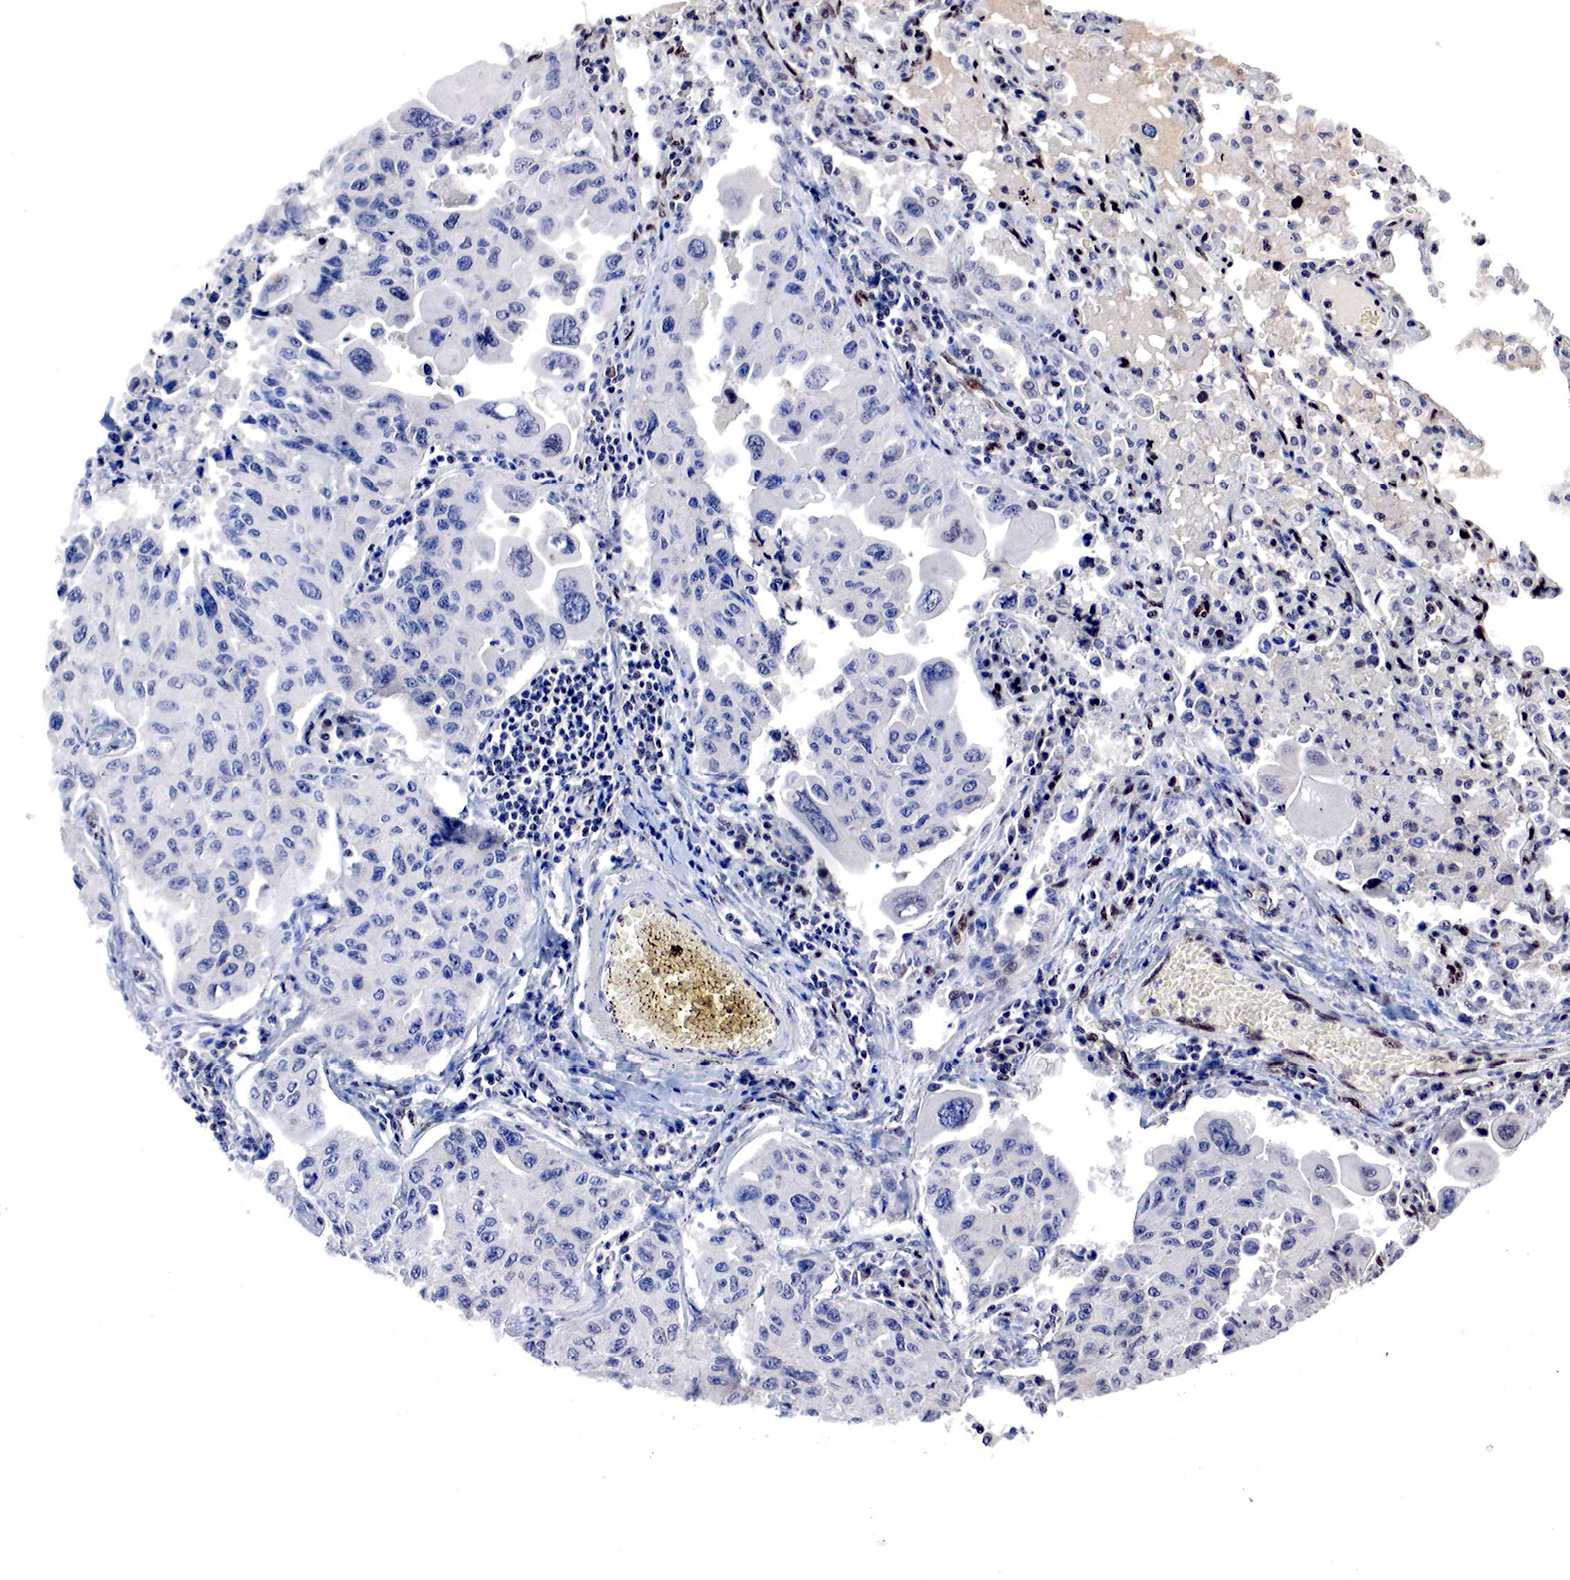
{"staining": {"intensity": "negative", "quantity": "none", "location": "none"}, "tissue": "lung cancer", "cell_type": "Tumor cells", "image_type": "cancer", "snomed": [{"axis": "morphology", "description": "Adenocarcinoma, NOS"}, {"axis": "topography", "description": "Lung"}], "caption": "This is an IHC micrograph of human lung cancer (adenocarcinoma). There is no staining in tumor cells.", "gene": "DACH2", "patient": {"sex": "male", "age": 64}}